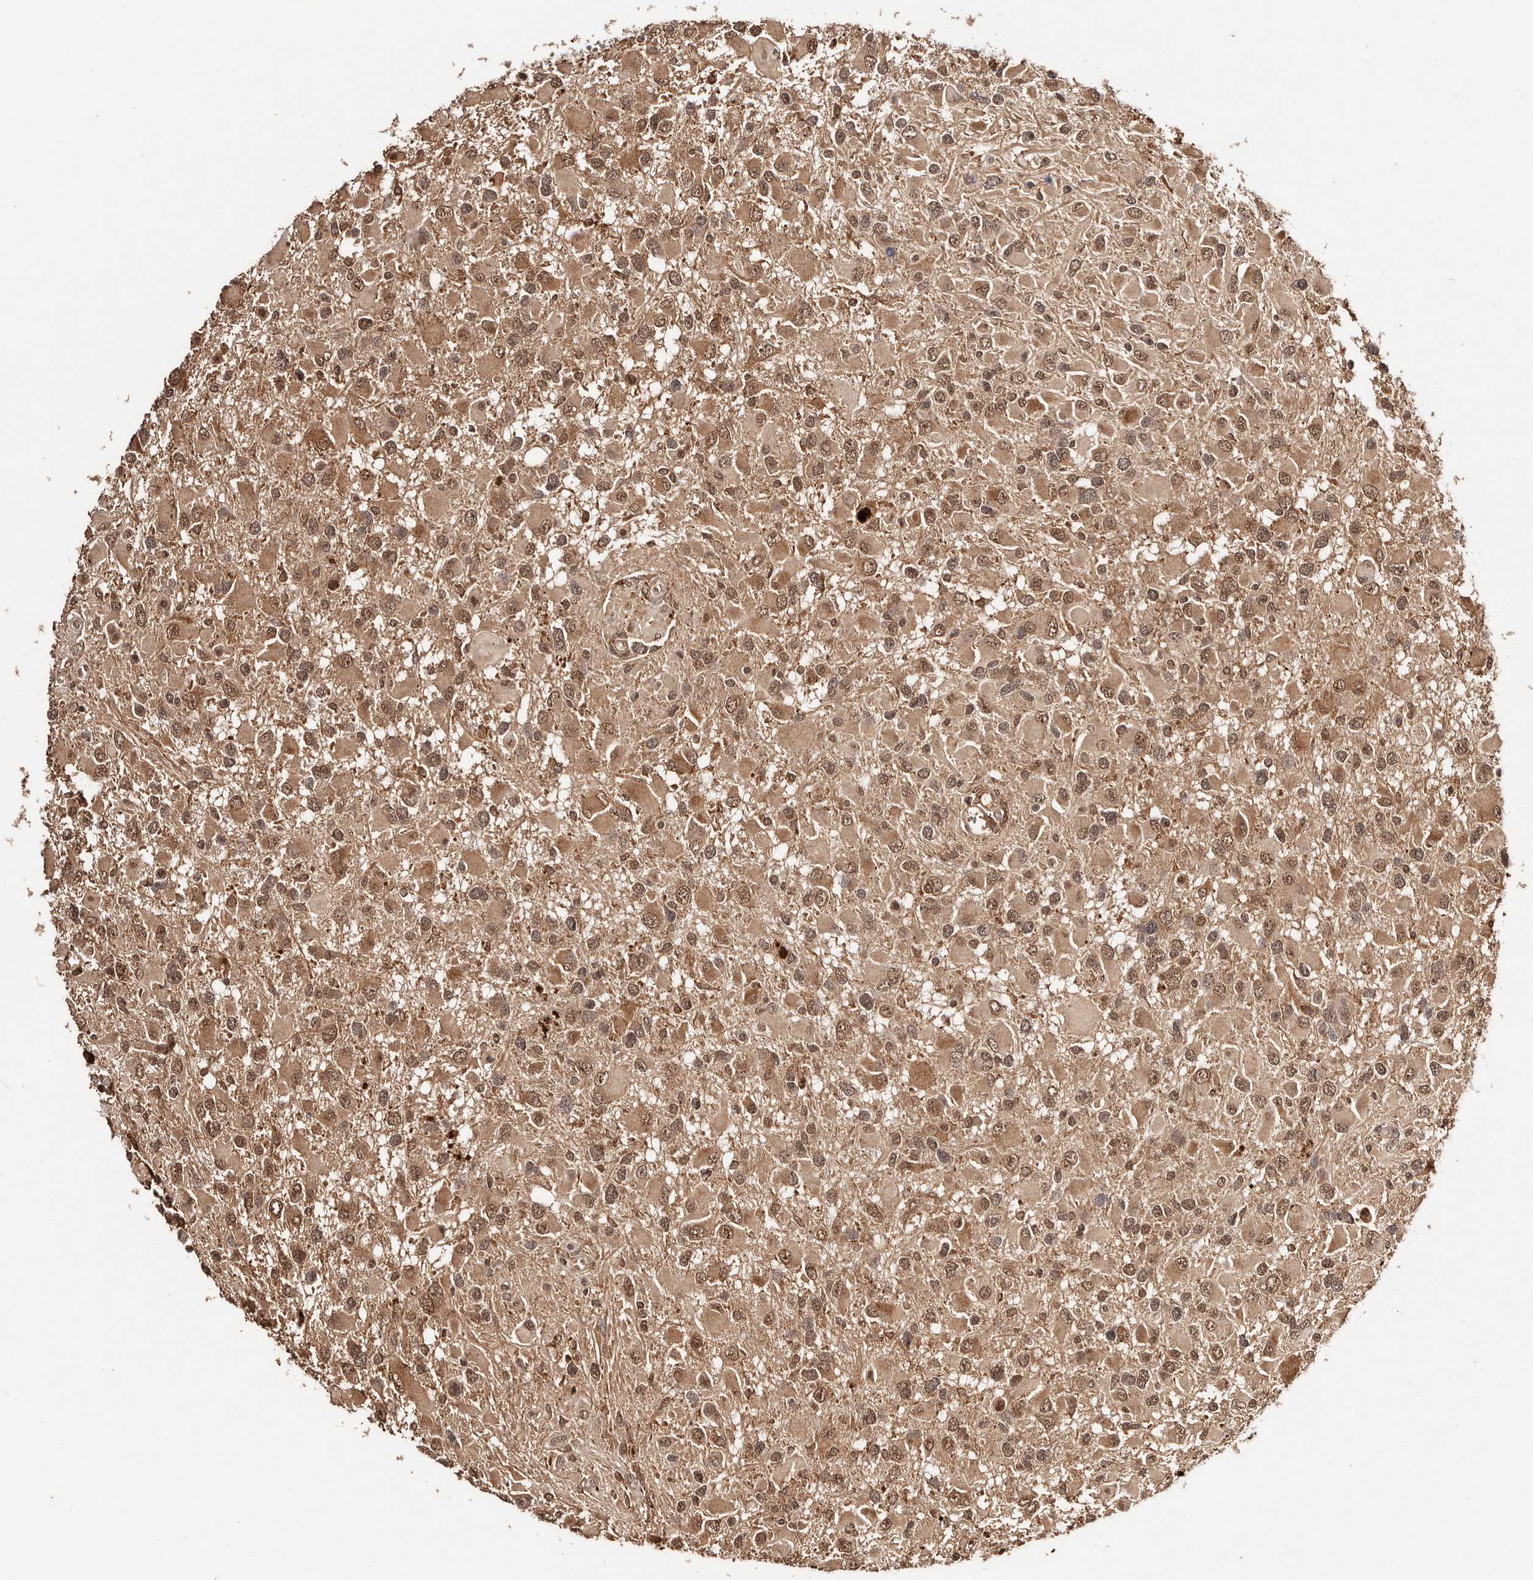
{"staining": {"intensity": "moderate", "quantity": ">75%", "location": "cytoplasmic/membranous,nuclear"}, "tissue": "glioma", "cell_type": "Tumor cells", "image_type": "cancer", "snomed": [{"axis": "morphology", "description": "Glioma, malignant, High grade"}, {"axis": "topography", "description": "Brain"}], "caption": "Glioma stained with a brown dye demonstrates moderate cytoplasmic/membranous and nuclear positive expression in approximately >75% of tumor cells.", "gene": "BICRAL", "patient": {"sex": "male", "age": 53}}